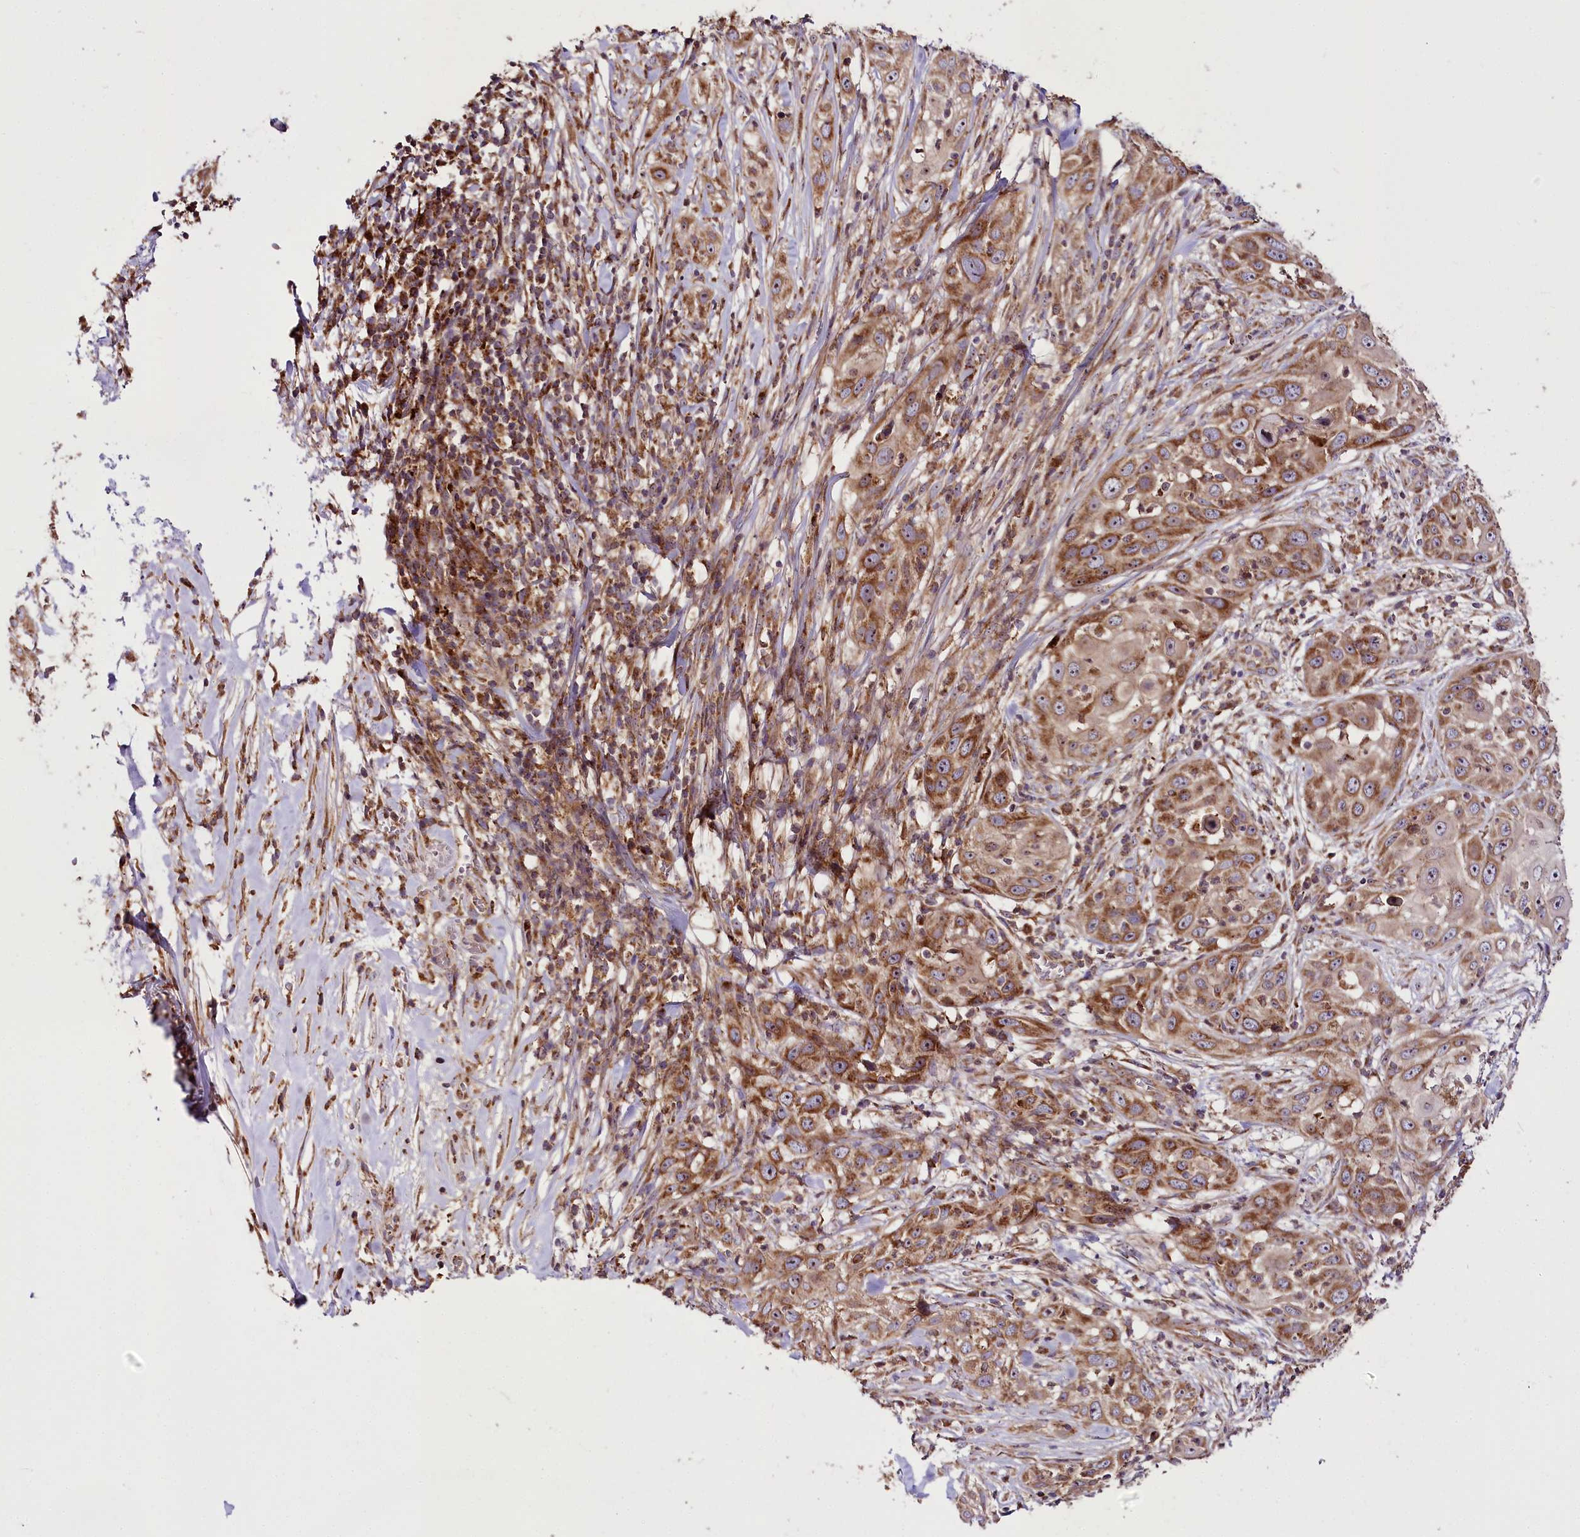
{"staining": {"intensity": "strong", "quantity": "25%-75%", "location": "cytoplasmic/membranous,nuclear"}, "tissue": "skin cancer", "cell_type": "Tumor cells", "image_type": "cancer", "snomed": [{"axis": "morphology", "description": "Squamous cell carcinoma, NOS"}, {"axis": "topography", "description": "Skin"}], "caption": "IHC of human squamous cell carcinoma (skin) exhibits high levels of strong cytoplasmic/membranous and nuclear positivity in about 25%-75% of tumor cells. (Stains: DAB (3,3'-diaminobenzidine) in brown, nuclei in blue, Microscopy: brightfield microscopy at high magnification).", "gene": "RAB7A", "patient": {"sex": "female", "age": 44}}